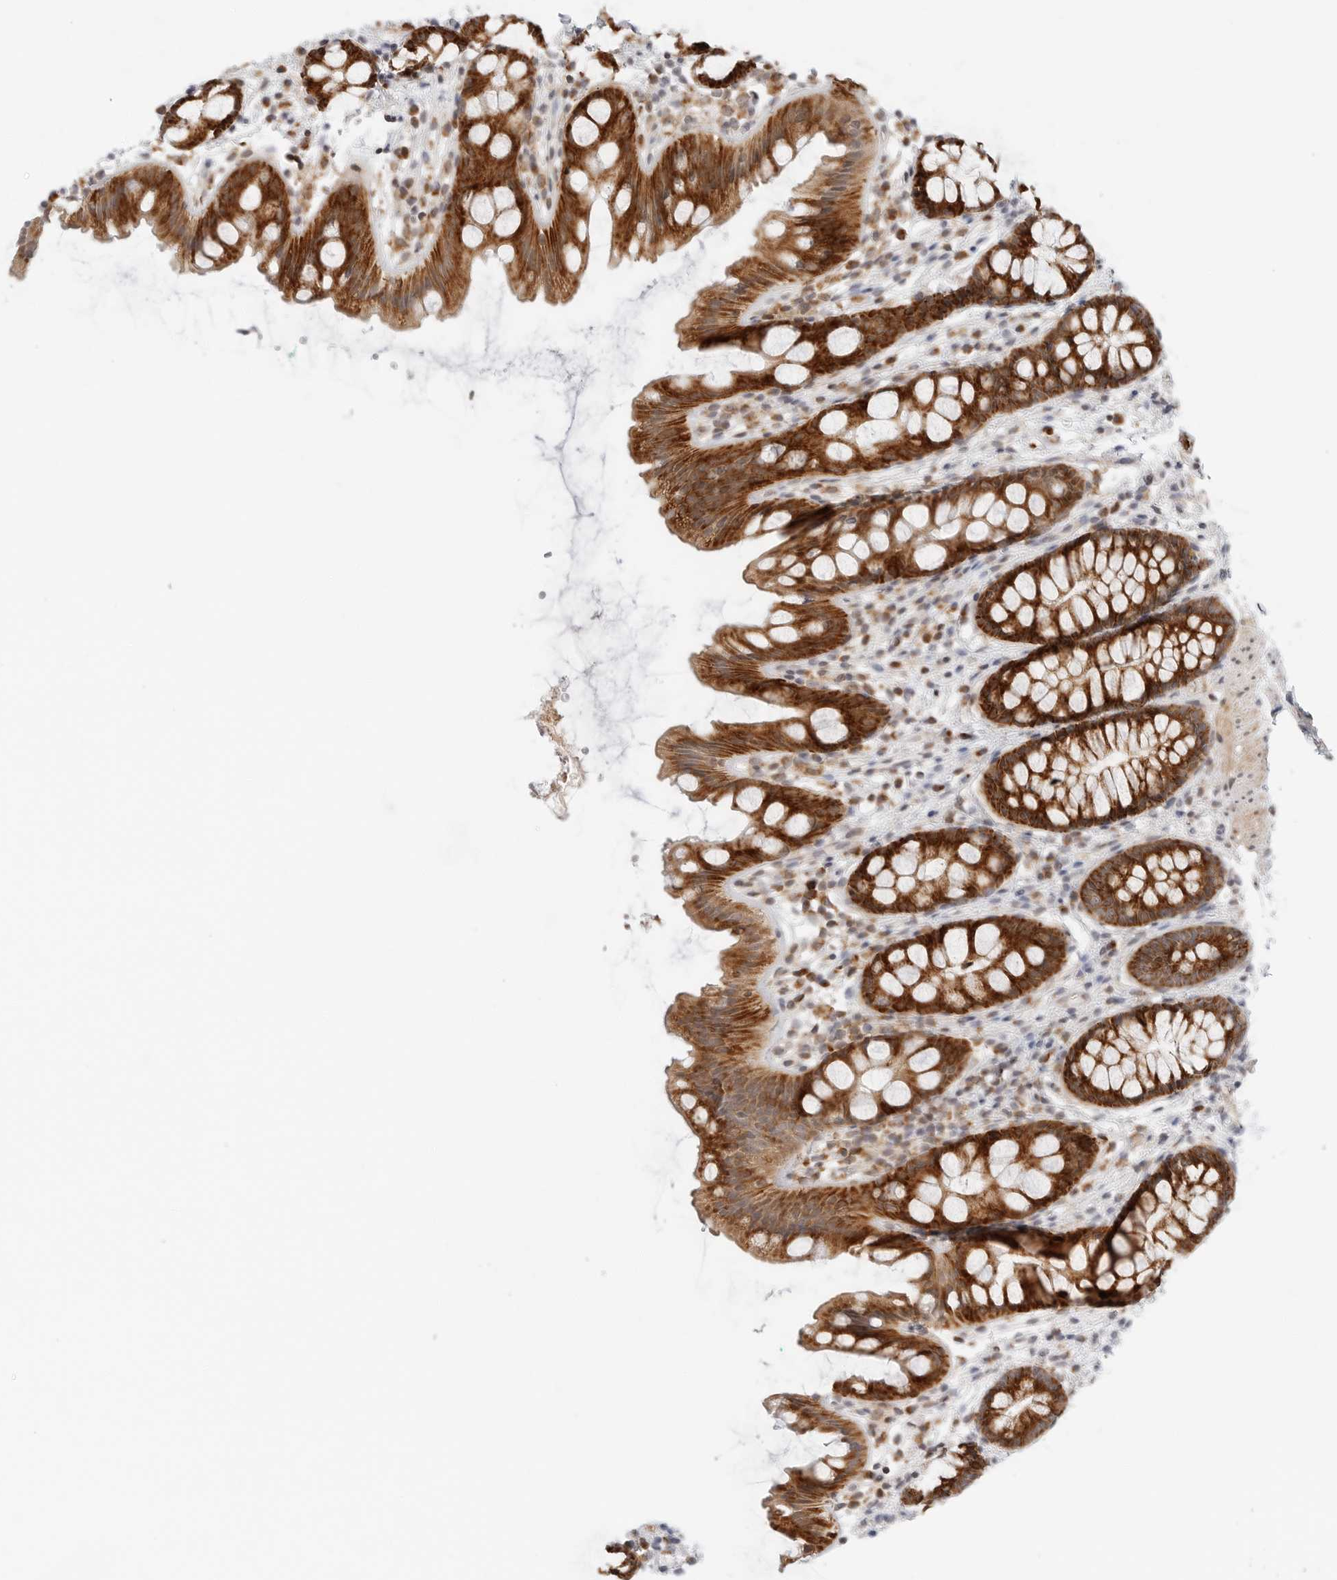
{"staining": {"intensity": "strong", "quantity": ">75%", "location": "cytoplasmic/membranous"}, "tissue": "rectum", "cell_type": "Glandular cells", "image_type": "normal", "snomed": [{"axis": "morphology", "description": "Normal tissue, NOS"}, {"axis": "topography", "description": "Rectum"}], "caption": "Immunohistochemical staining of normal rectum demonstrates high levels of strong cytoplasmic/membranous expression in approximately >75% of glandular cells.", "gene": "DYRK4", "patient": {"sex": "female", "age": 65}}